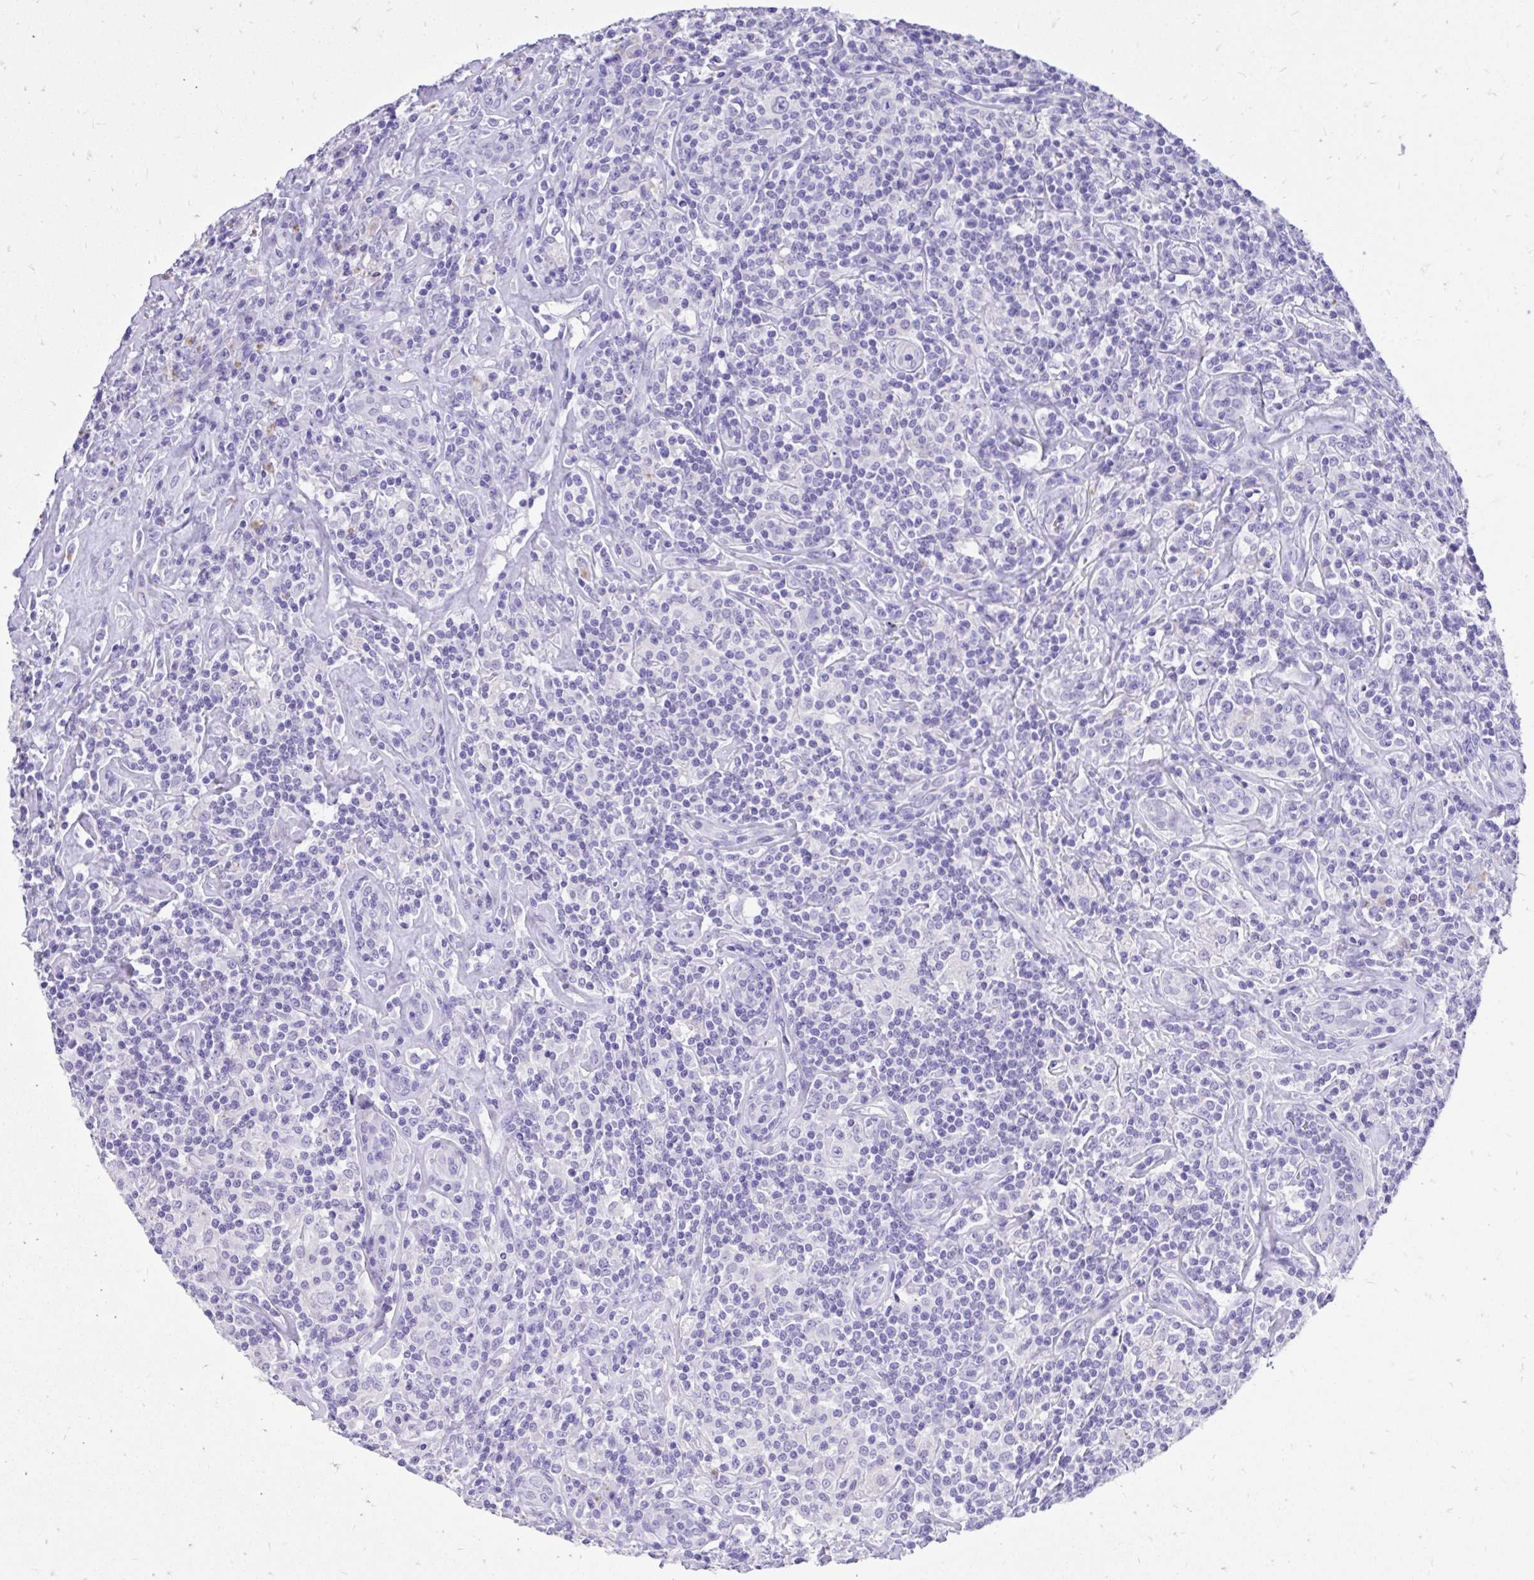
{"staining": {"intensity": "negative", "quantity": "none", "location": "none"}, "tissue": "lymphoma", "cell_type": "Tumor cells", "image_type": "cancer", "snomed": [{"axis": "morphology", "description": "Hodgkin's disease, NOS"}, {"axis": "morphology", "description": "Hodgkin's lymphoma, nodular sclerosis"}, {"axis": "topography", "description": "Lymph node"}], "caption": "Micrograph shows no protein positivity in tumor cells of lymphoma tissue.", "gene": "MON1A", "patient": {"sex": "female", "age": 10}}